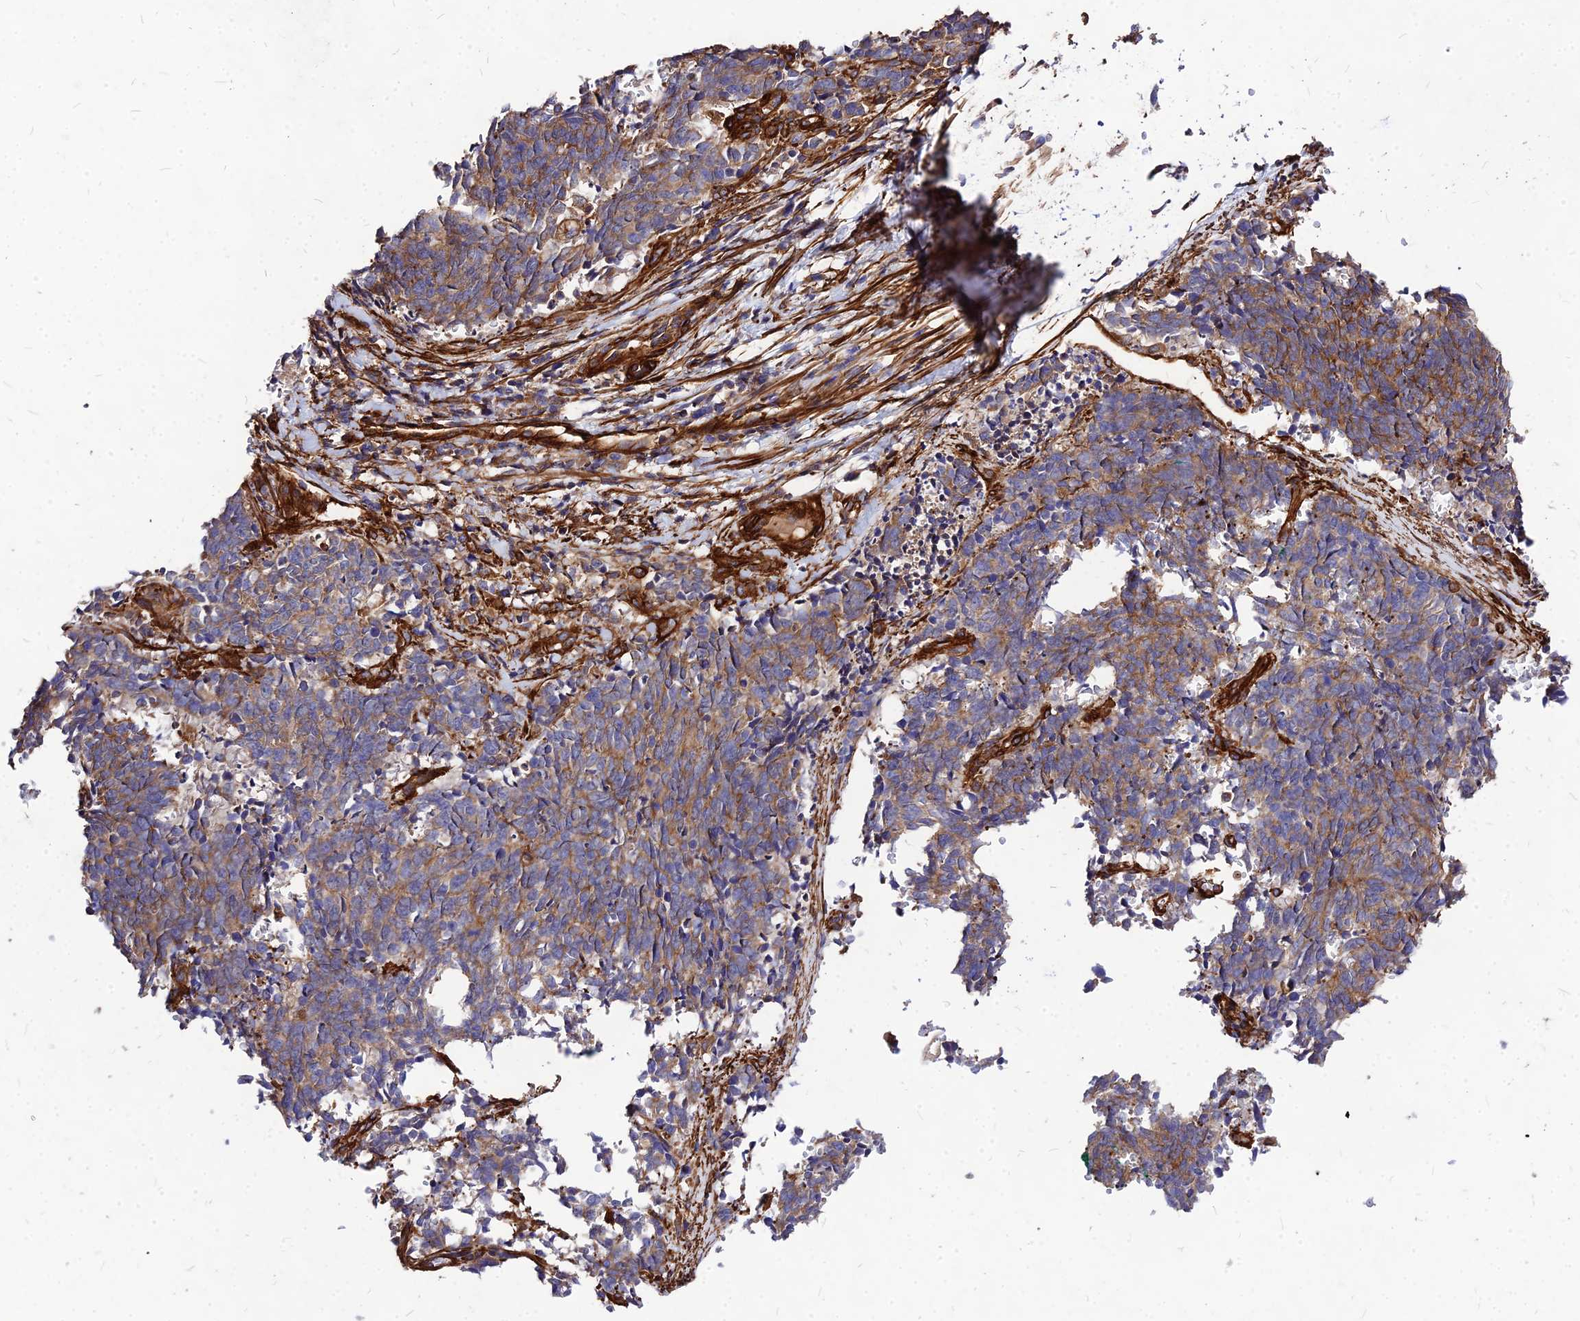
{"staining": {"intensity": "moderate", "quantity": ">75%", "location": "cytoplasmic/membranous"}, "tissue": "cervical cancer", "cell_type": "Tumor cells", "image_type": "cancer", "snomed": [{"axis": "morphology", "description": "Squamous cell carcinoma, NOS"}, {"axis": "topography", "description": "Cervix"}], "caption": "Protein analysis of cervical squamous cell carcinoma tissue shows moderate cytoplasmic/membranous expression in approximately >75% of tumor cells.", "gene": "EFCC1", "patient": {"sex": "female", "age": 29}}